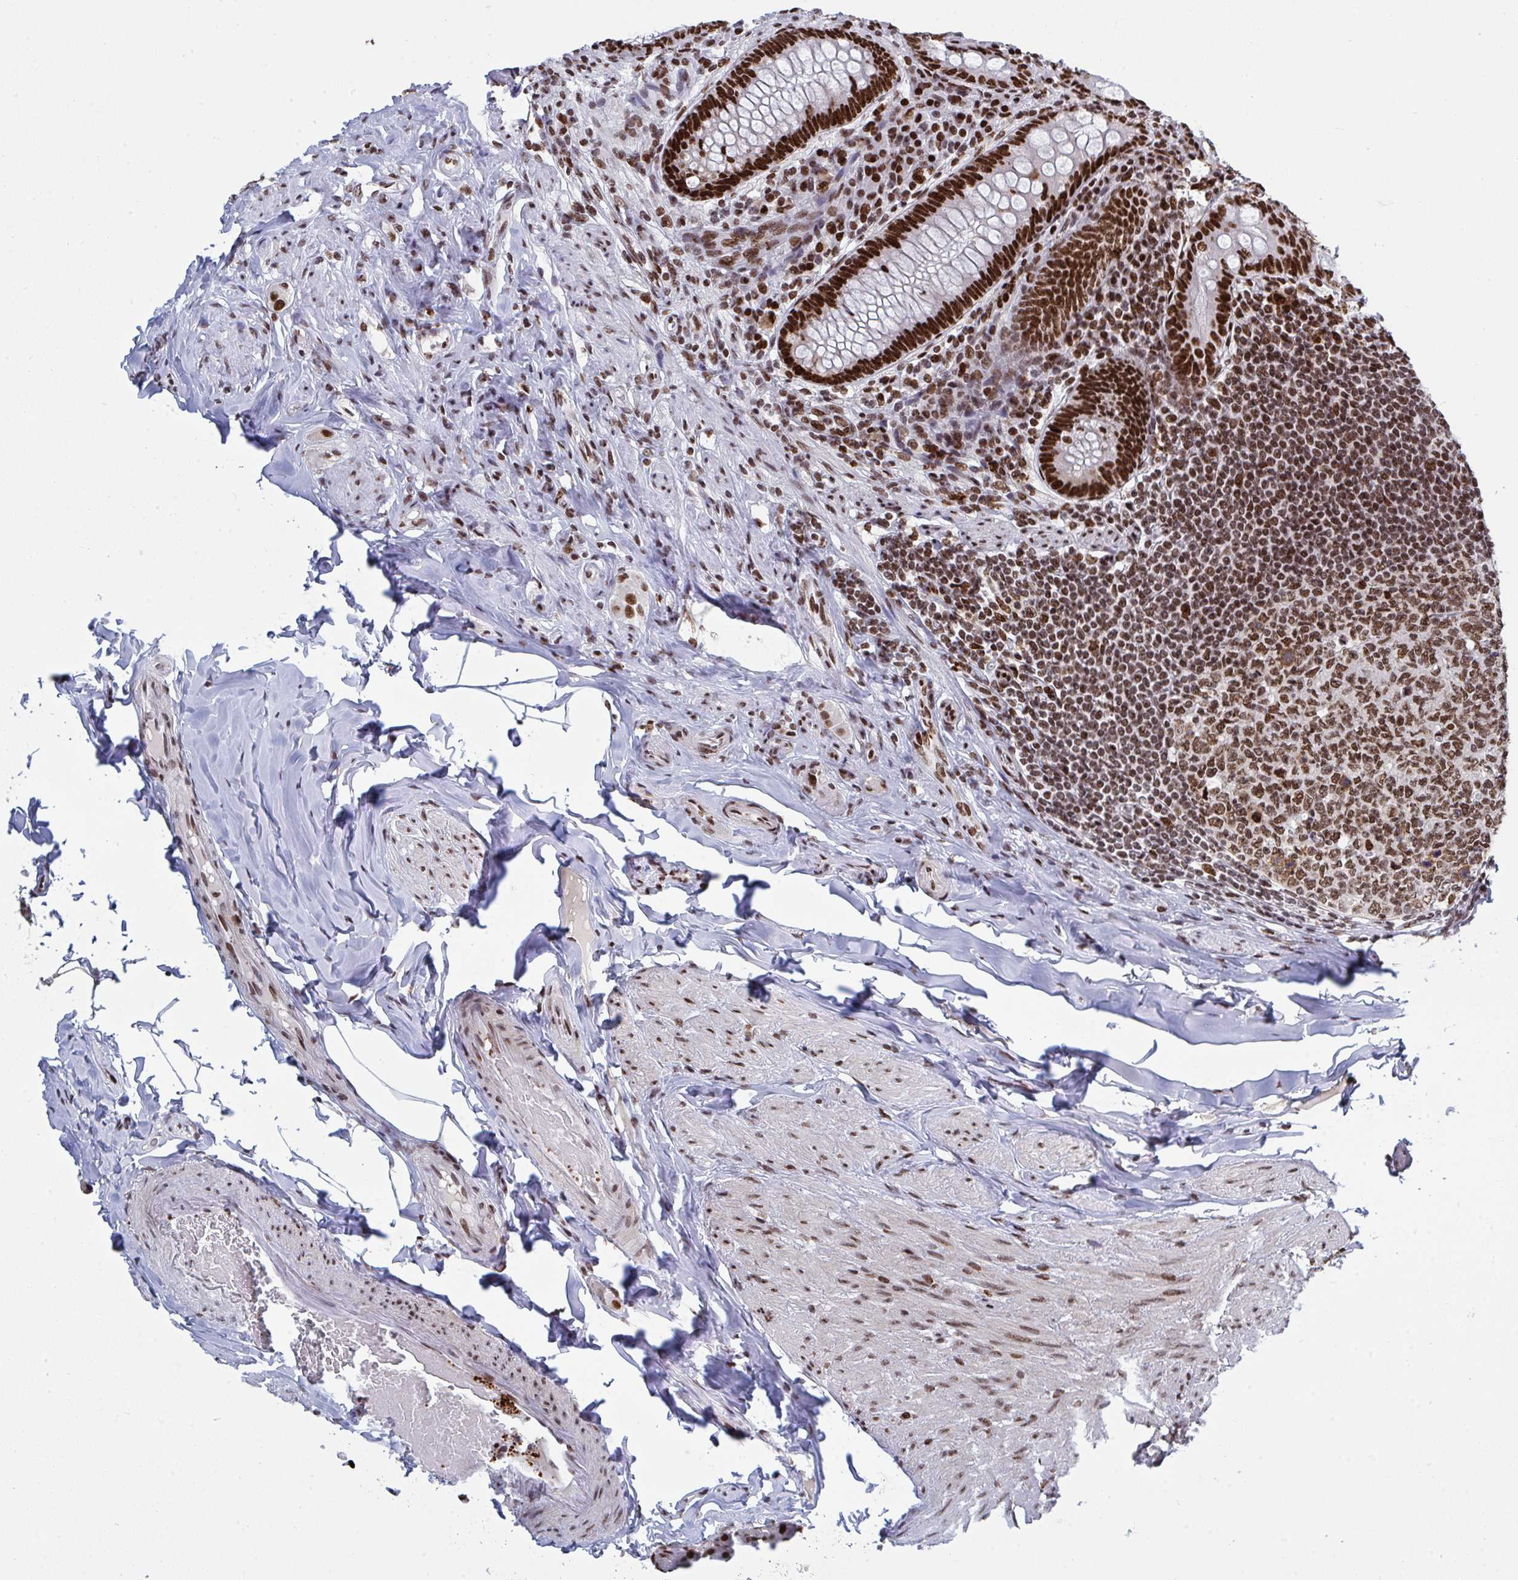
{"staining": {"intensity": "strong", "quantity": ">75%", "location": "nuclear"}, "tissue": "appendix", "cell_type": "Glandular cells", "image_type": "normal", "snomed": [{"axis": "morphology", "description": "Normal tissue, NOS"}, {"axis": "topography", "description": "Appendix"}], "caption": "High-magnification brightfield microscopy of normal appendix stained with DAB (3,3'-diaminobenzidine) (brown) and counterstained with hematoxylin (blue). glandular cells exhibit strong nuclear staining is seen in approximately>75% of cells. The staining was performed using DAB, with brown indicating positive protein expression. Nuclei are stained blue with hematoxylin.", "gene": "ZNF607", "patient": {"sex": "male", "age": 71}}